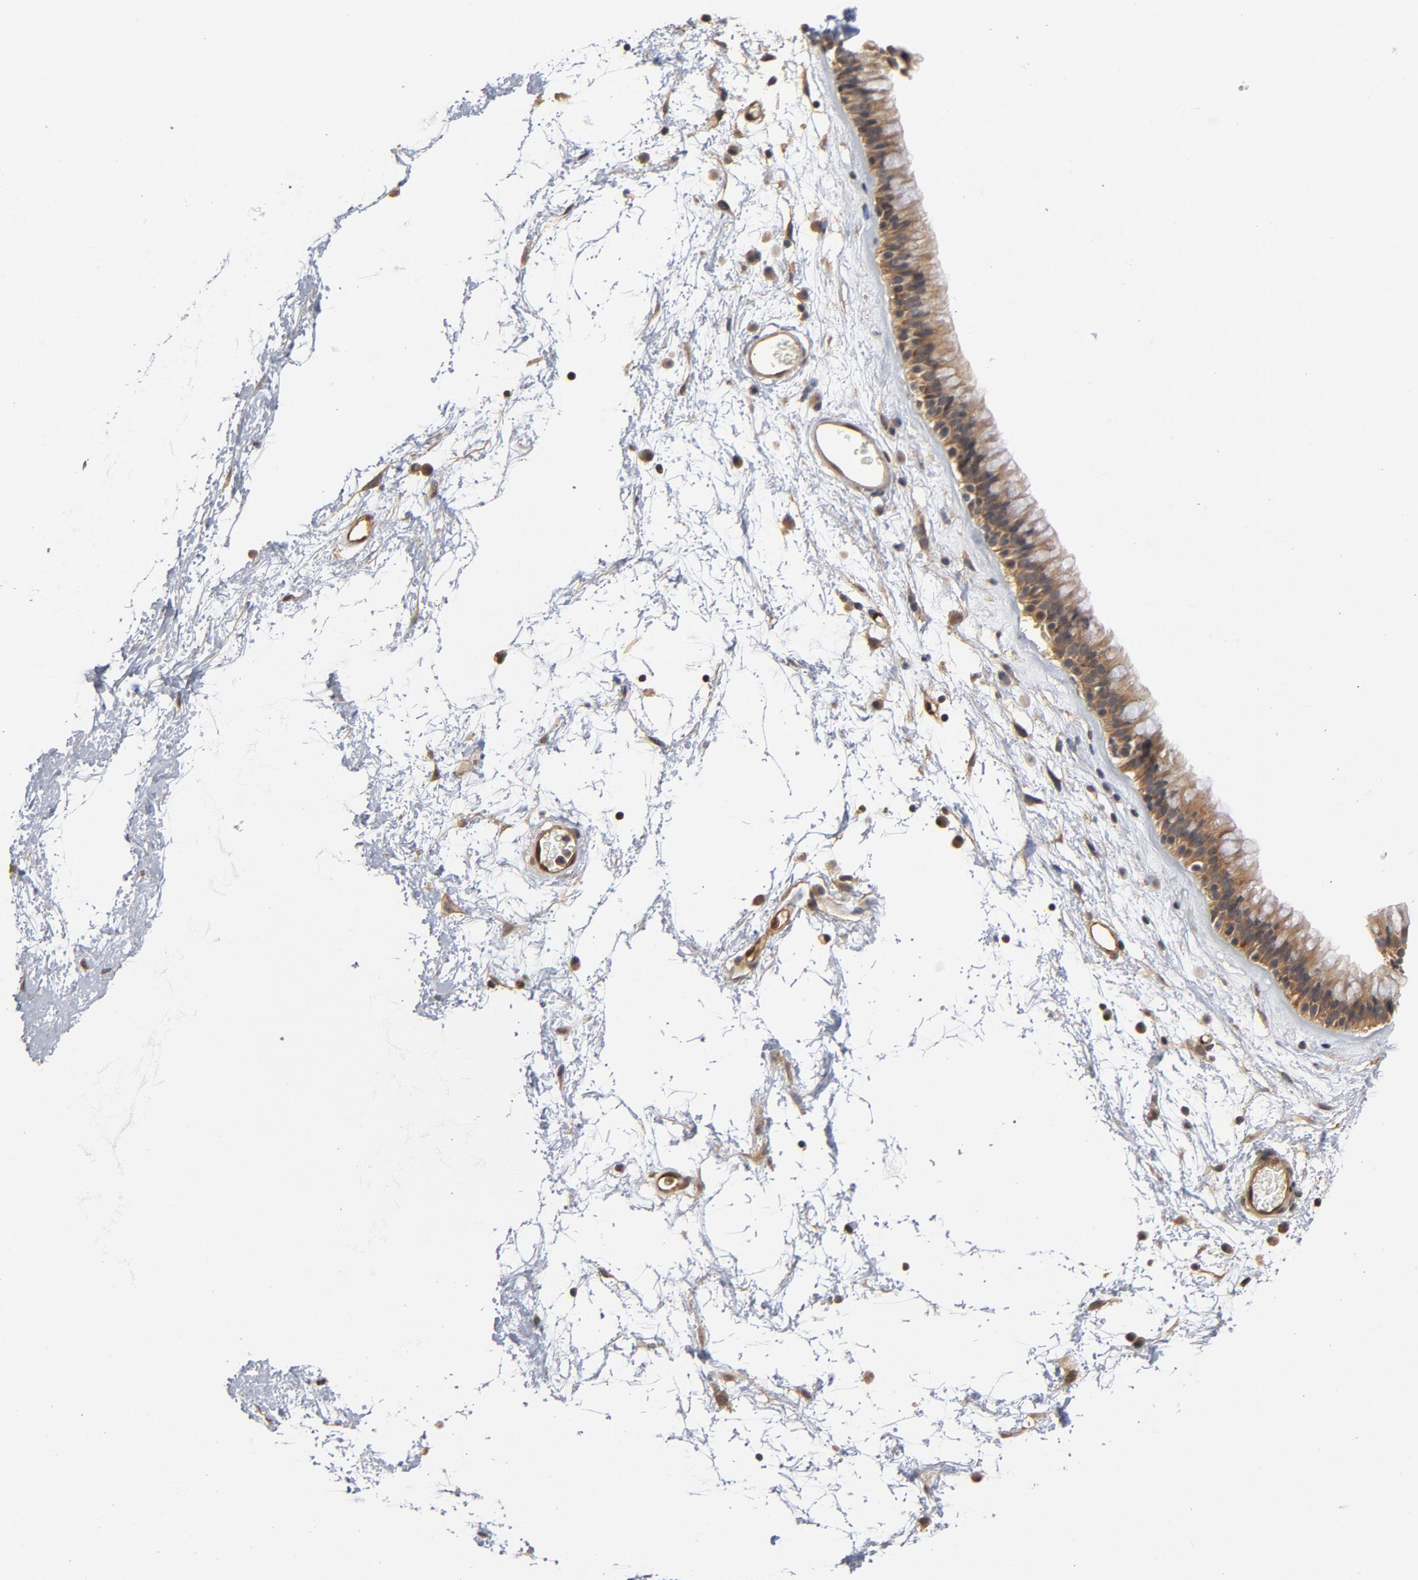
{"staining": {"intensity": "moderate", "quantity": ">75%", "location": "cytoplasmic/membranous"}, "tissue": "nasopharynx", "cell_type": "Respiratory epithelial cells", "image_type": "normal", "snomed": [{"axis": "morphology", "description": "Normal tissue, NOS"}, {"axis": "morphology", "description": "Inflammation, NOS"}, {"axis": "topography", "description": "Nasopharynx"}], "caption": "A brown stain labels moderate cytoplasmic/membranous positivity of a protein in respiratory epithelial cells of benign nasopharynx. The protein of interest is stained brown, and the nuclei are stained in blue (DAB (3,3'-diaminobenzidine) IHC with brightfield microscopy, high magnification).", "gene": "CDC37", "patient": {"sex": "male", "age": 48}}